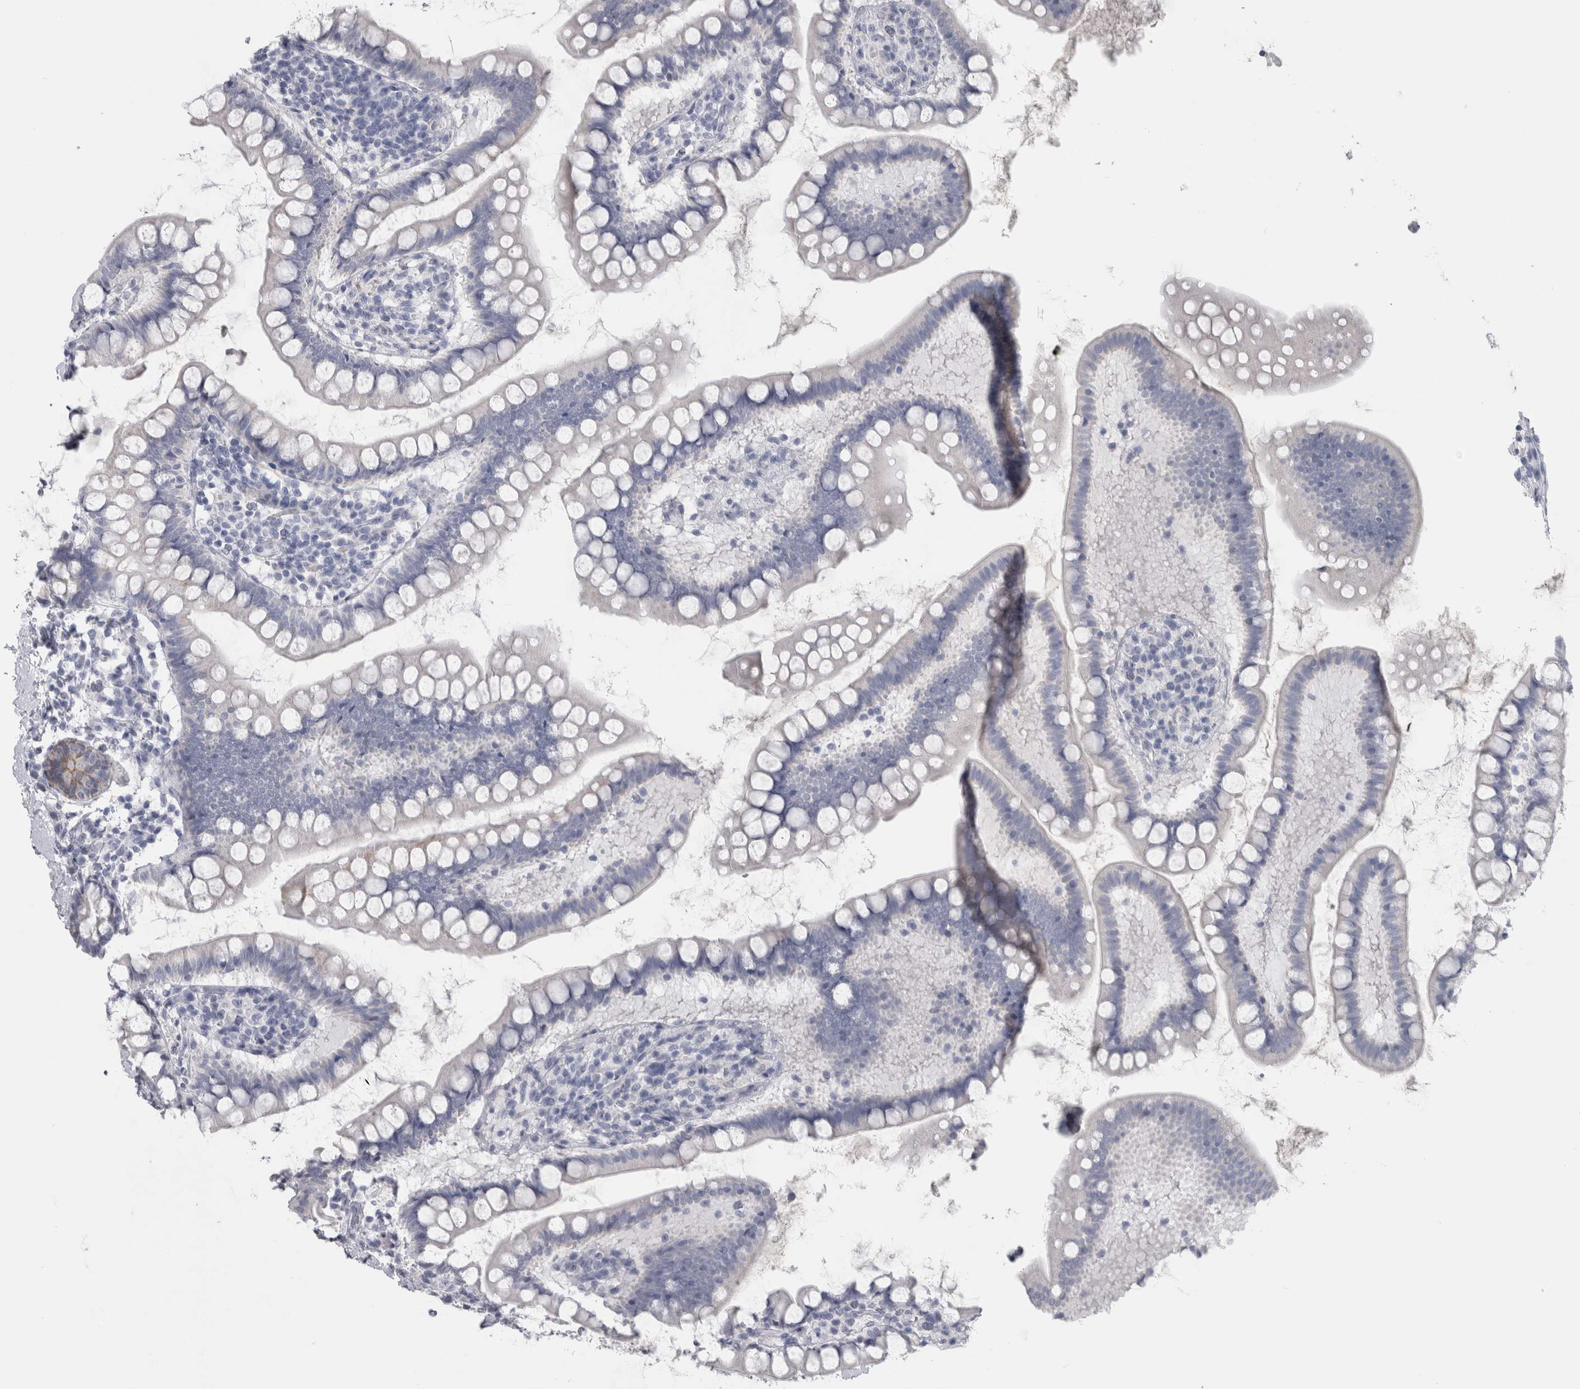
{"staining": {"intensity": "negative", "quantity": "none", "location": "none"}, "tissue": "small intestine", "cell_type": "Glandular cells", "image_type": "normal", "snomed": [{"axis": "morphology", "description": "Normal tissue, NOS"}, {"axis": "topography", "description": "Small intestine"}], "caption": "The IHC micrograph has no significant expression in glandular cells of small intestine. (DAB (3,3'-diaminobenzidine) IHC with hematoxylin counter stain).", "gene": "MSMB", "patient": {"sex": "female", "age": 84}}